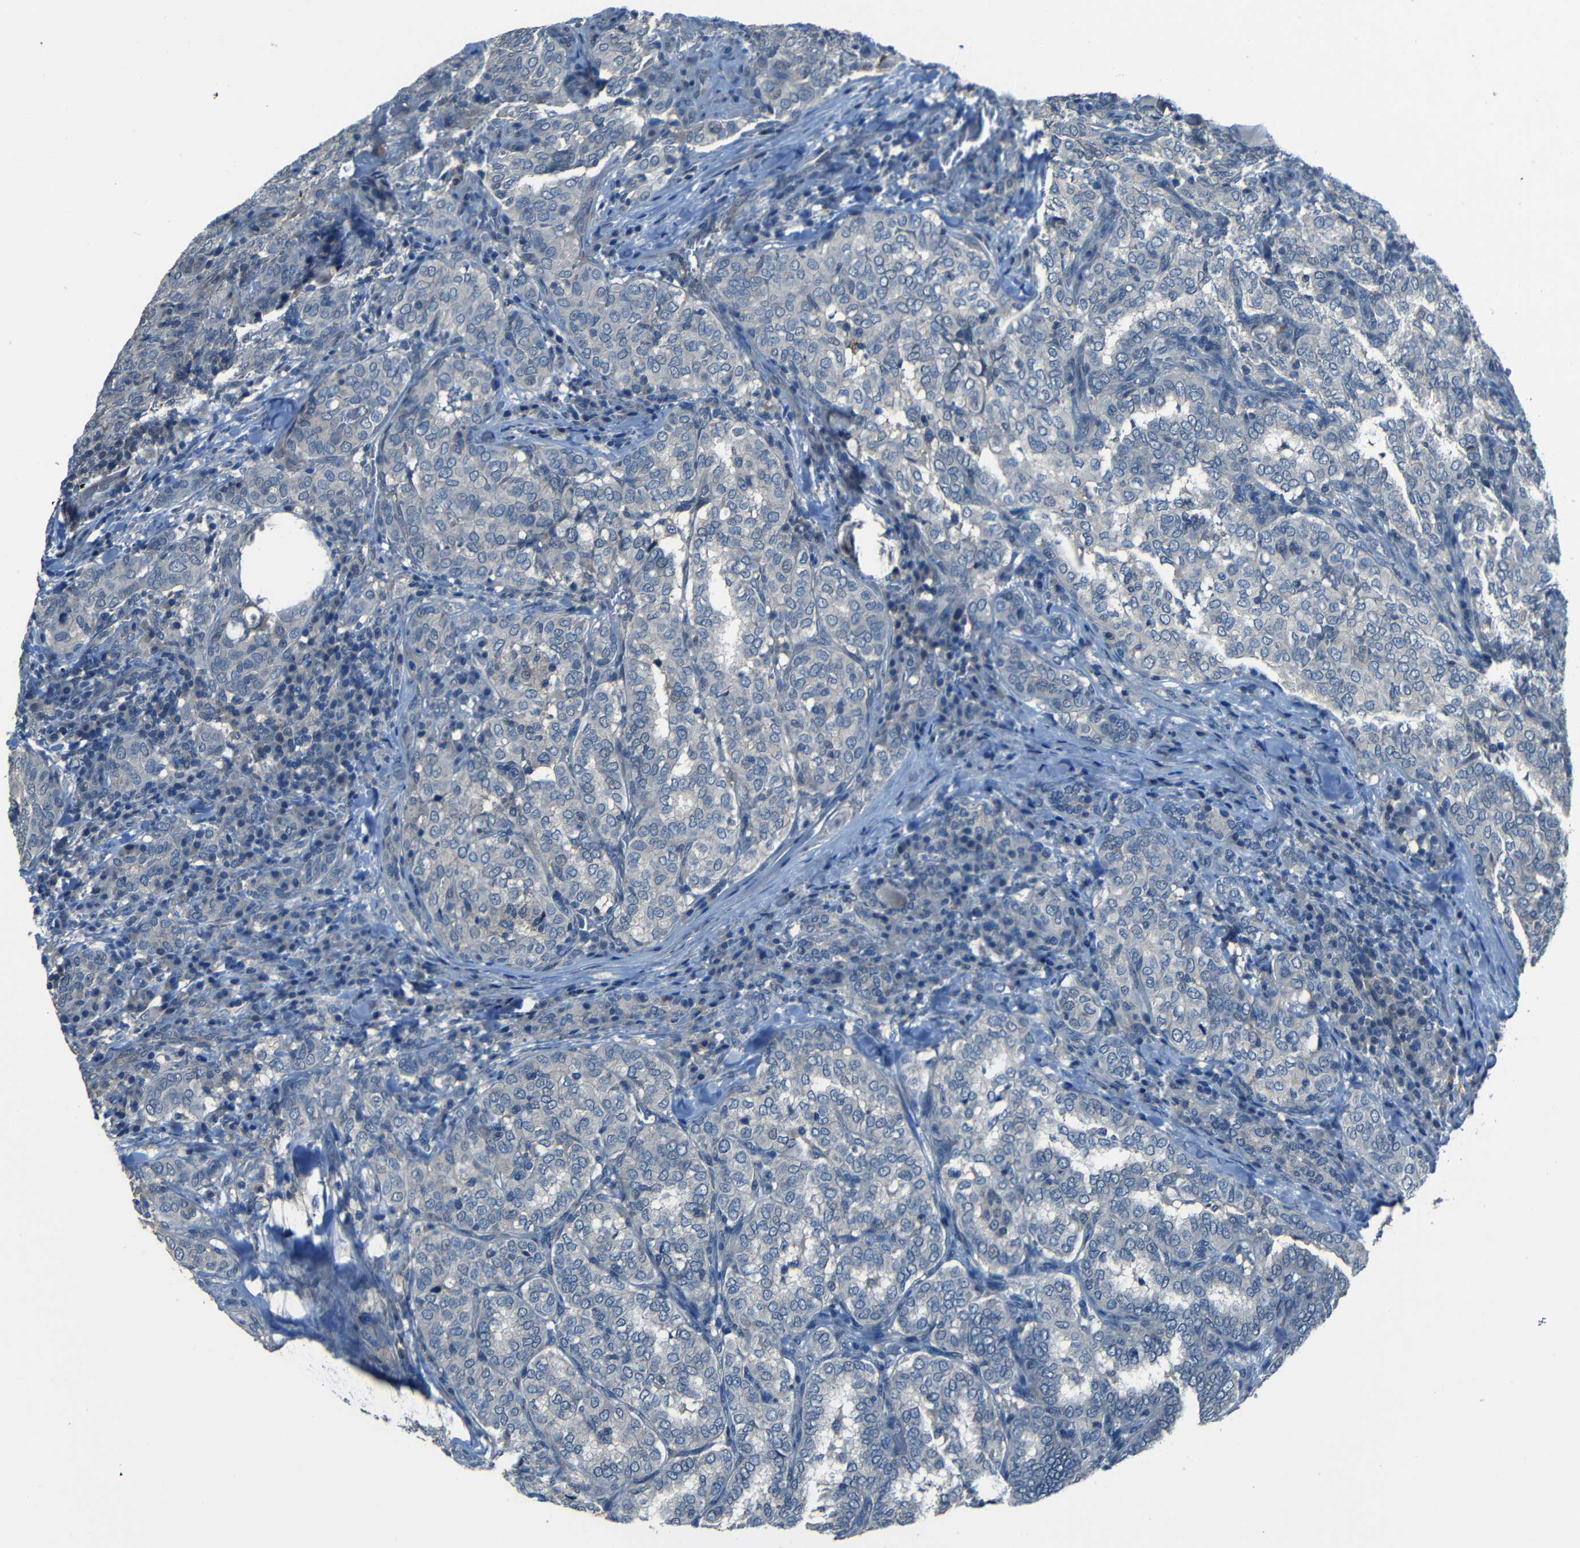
{"staining": {"intensity": "negative", "quantity": "none", "location": "none"}, "tissue": "thyroid cancer", "cell_type": "Tumor cells", "image_type": "cancer", "snomed": [{"axis": "morphology", "description": "Papillary adenocarcinoma, NOS"}, {"axis": "topography", "description": "Thyroid gland"}], "caption": "Thyroid papillary adenocarcinoma was stained to show a protein in brown. There is no significant staining in tumor cells. (DAB (3,3'-diaminobenzidine) immunohistochemistry (IHC), high magnification).", "gene": "SLA", "patient": {"sex": "female", "age": 30}}